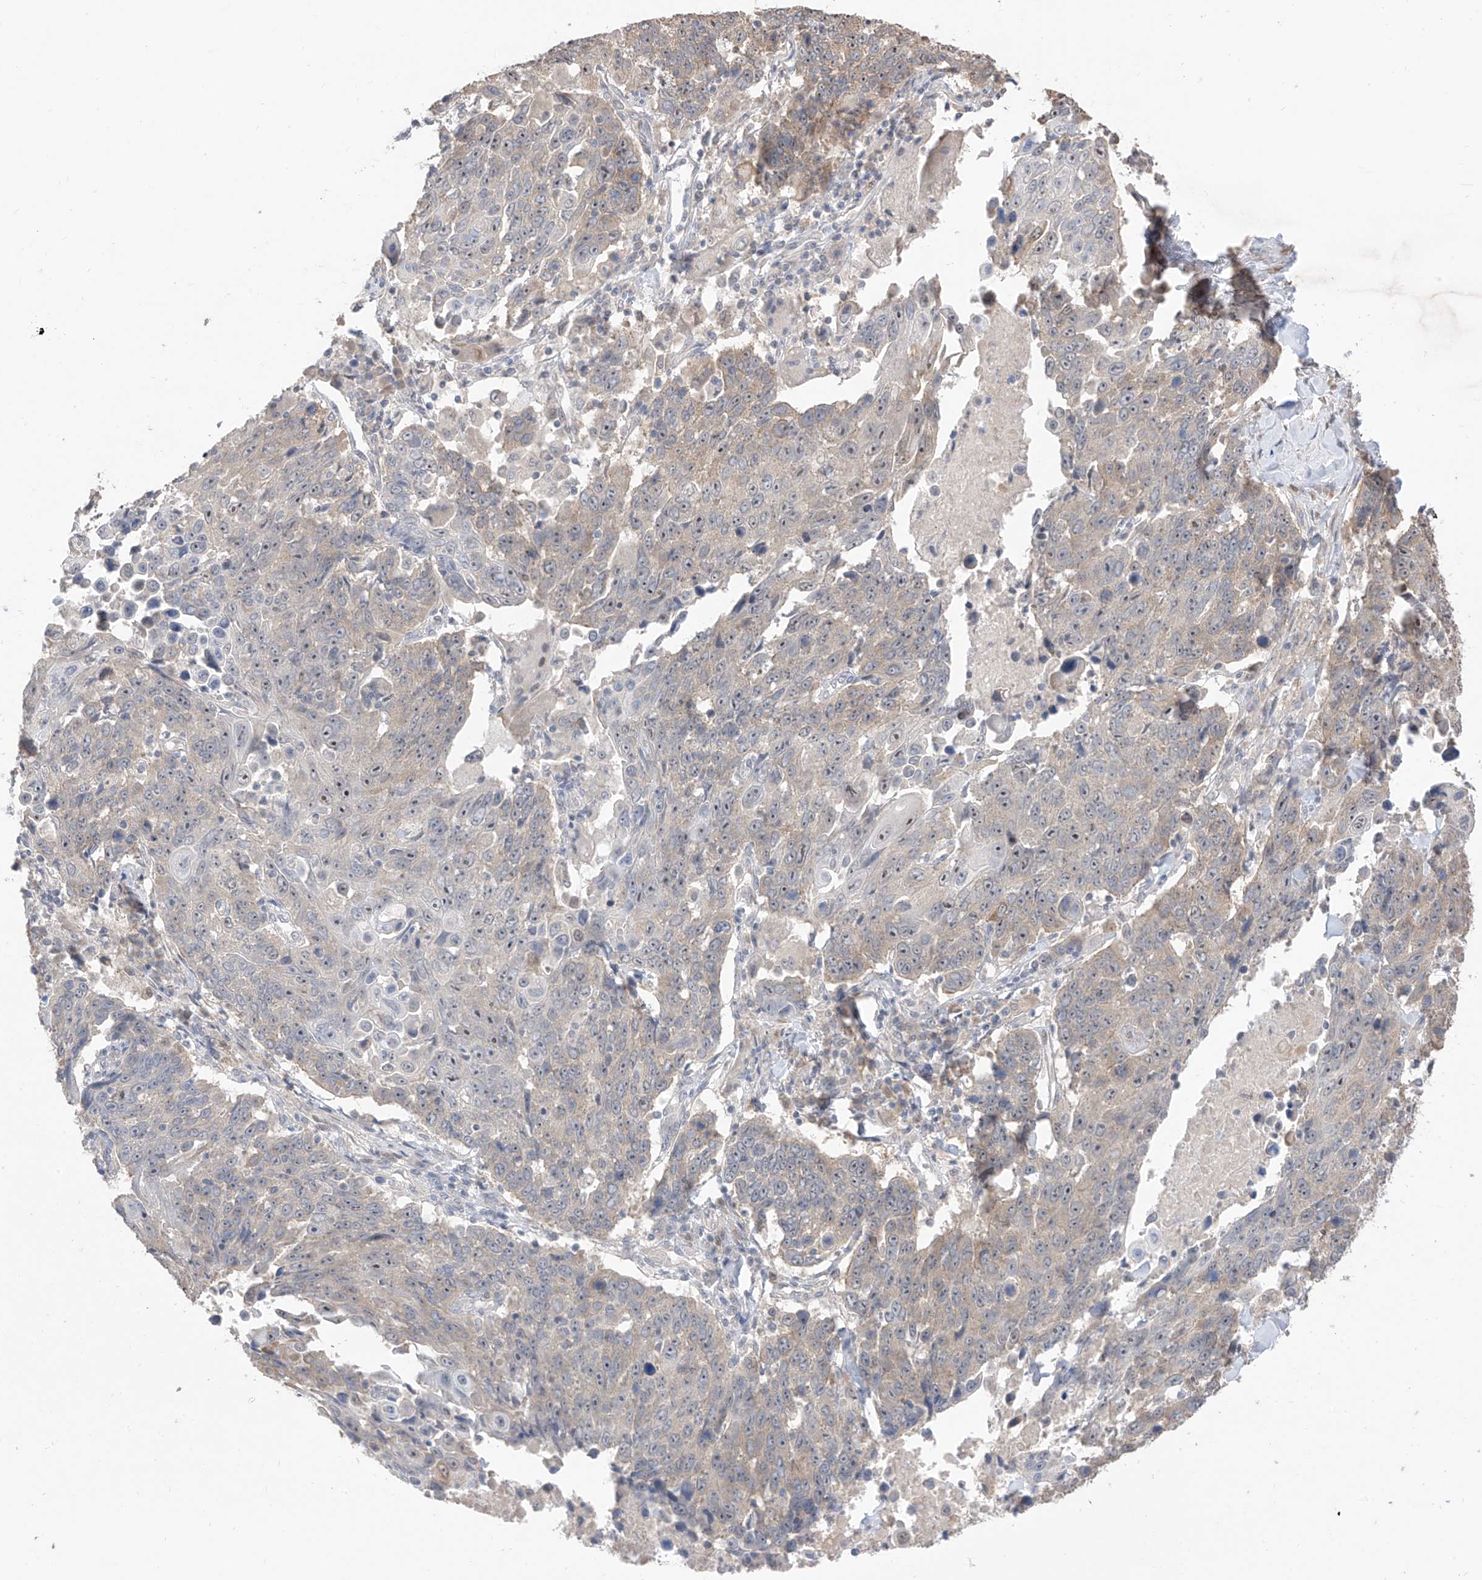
{"staining": {"intensity": "weak", "quantity": "<25%", "location": "cytoplasmic/membranous"}, "tissue": "lung cancer", "cell_type": "Tumor cells", "image_type": "cancer", "snomed": [{"axis": "morphology", "description": "Squamous cell carcinoma, NOS"}, {"axis": "topography", "description": "Lung"}], "caption": "Immunohistochemistry (IHC) of human squamous cell carcinoma (lung) exhibits no staining in tumor cells.", "gene": "LATS1", "patient": {"sex": "male", "age": 66}}